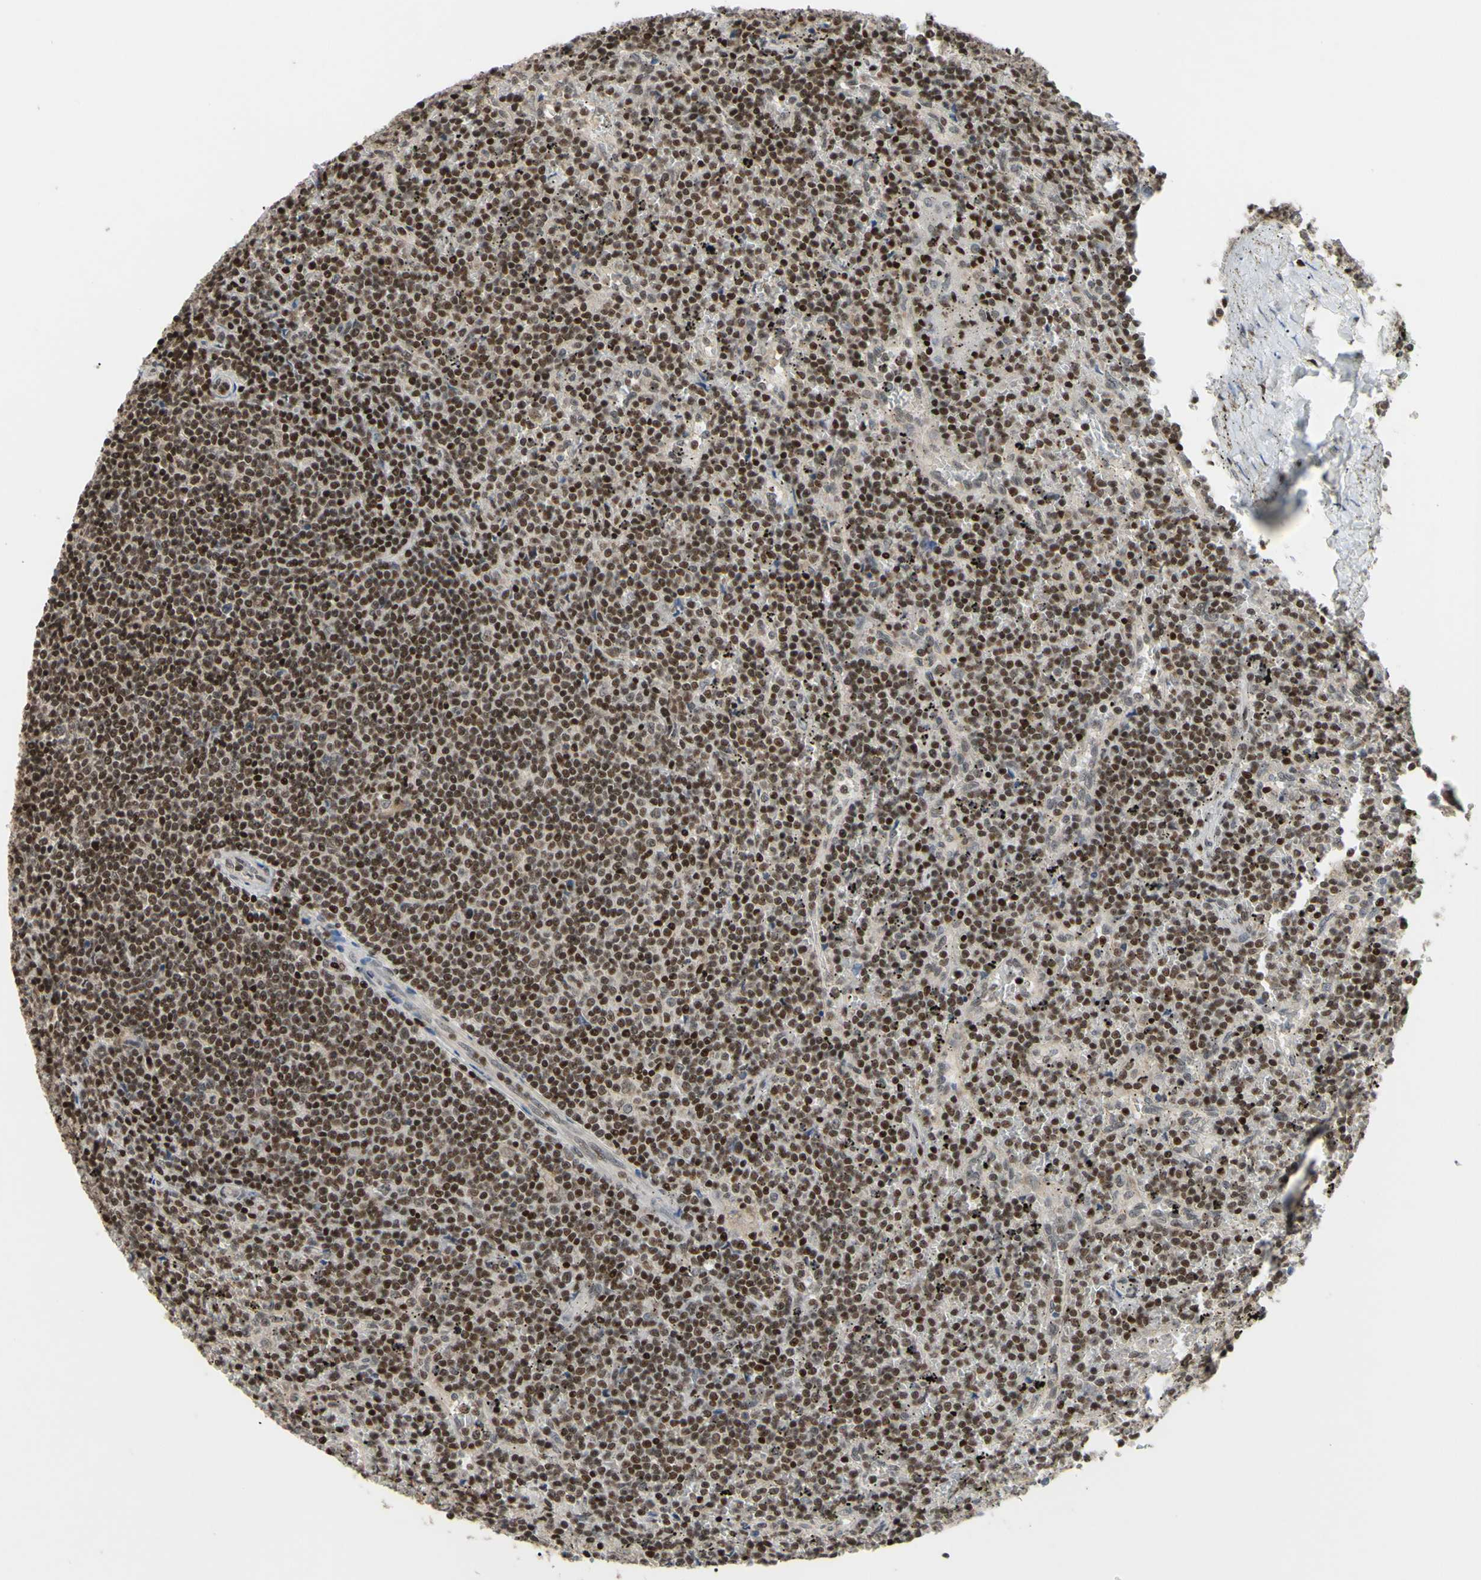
{"staining": {"intensity": "weak", "quantity": ">75%", "location": "cytoplasmic/membranous,nuclear"}, "tissue": "lymphoma", "cell_type": "Tumor cells", "image_type": "cancer", "snomed": [{"axis": "morphology", "description": "Malignant lymphoma, non-Hodgkin's type, Low grade"}, {"axis": "topography", "description": "Spleen"}], "caption": "Immunohistochemistry of human low-grade malignant lymphoma, non-Hodgkin's type demonstrates low levels of weak cytoplasmic/membranous and nuclear positivity in approximately >75% of tumor cells.", "gene": "SP4", "patient": {"sex": "female", "age": 19}}